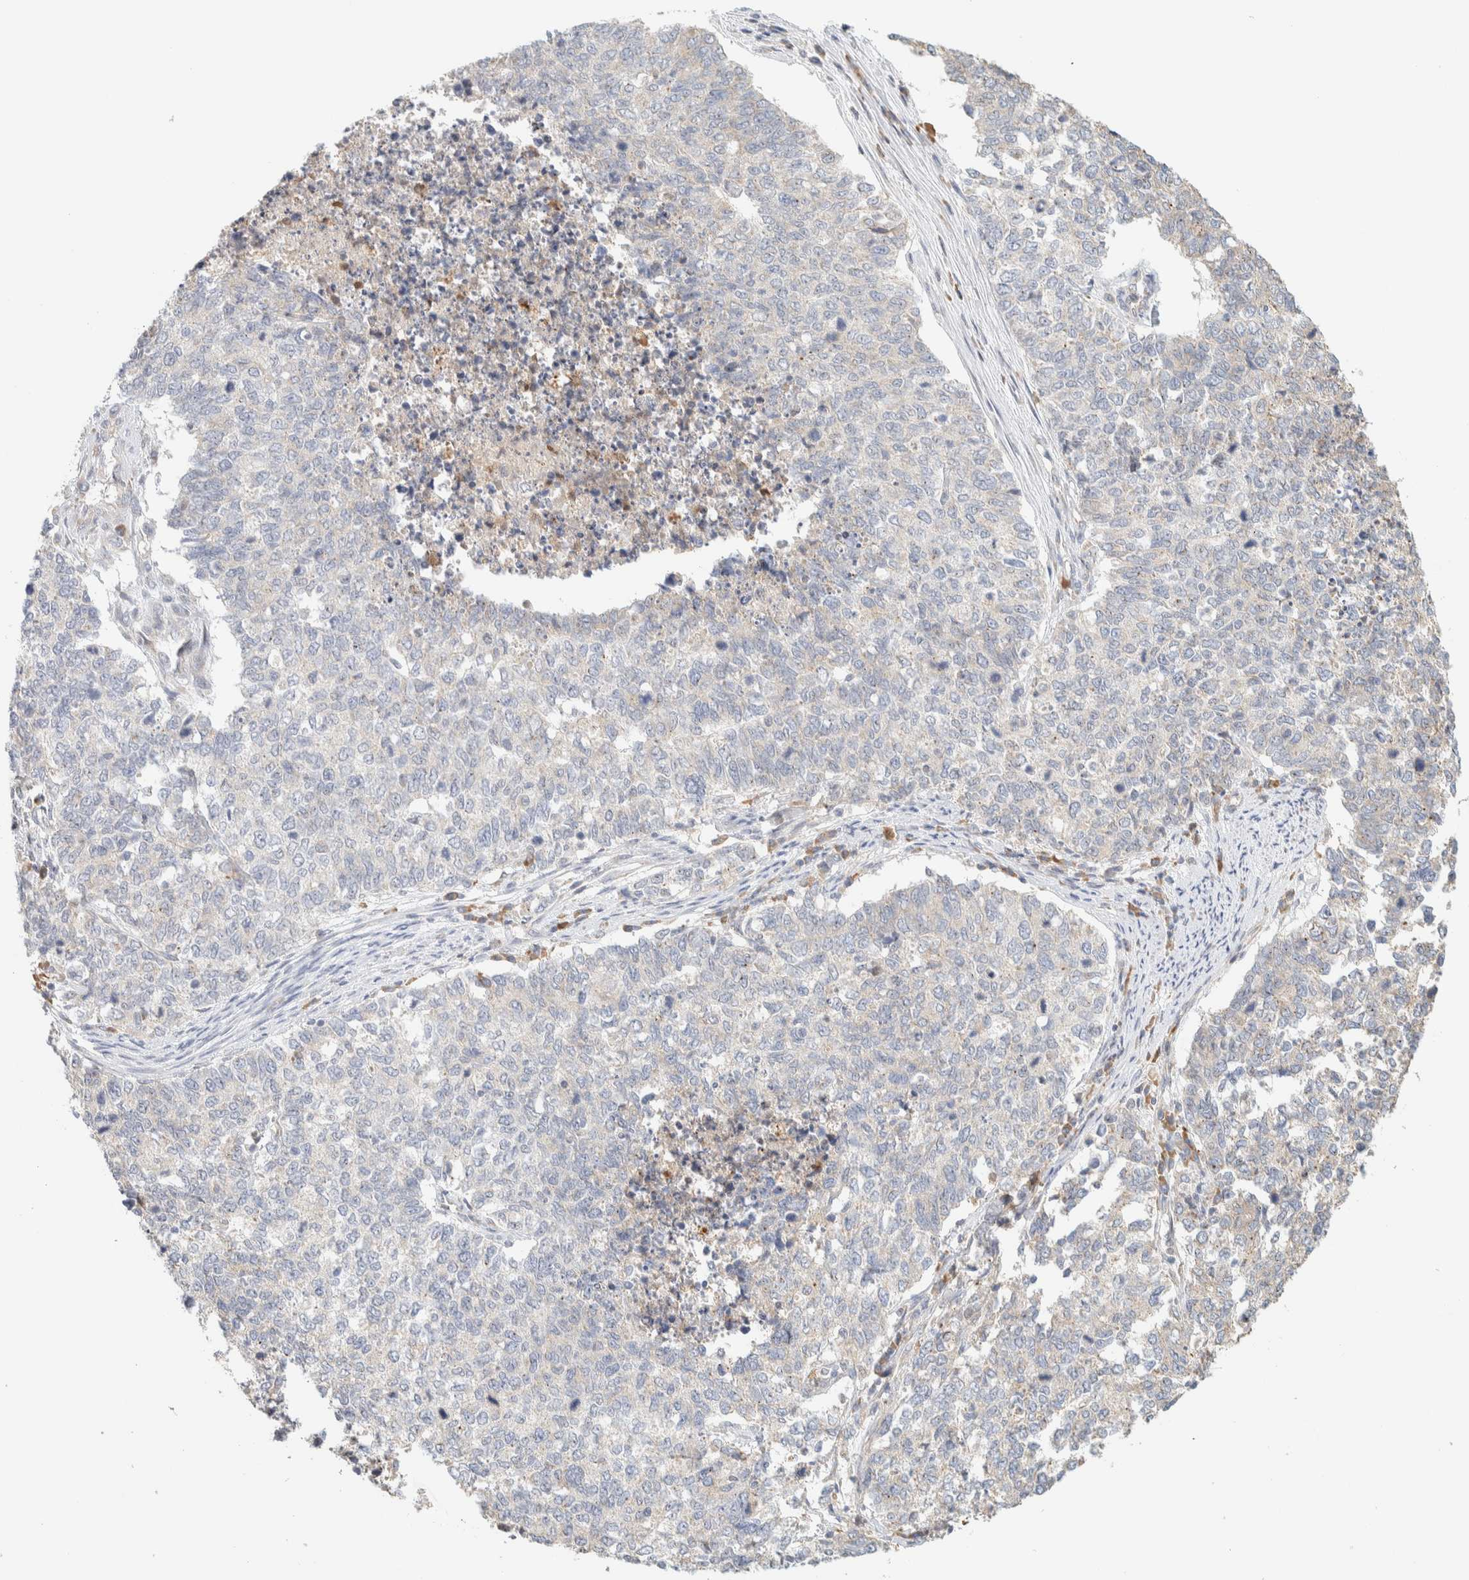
{"staining": {"intensity": "negative", "quantity": "none", "location": "none"}, "tissue": "cervical cancer", "cell_type": "Tumor cells", "image_type": "cancer", "snomed": [{"axis": "morphology", "description": "Squamous cell carcinoma, NOS"}, {"axis": "topography", "description": "Cervix"}], "caption": "DAB (3,3'-diaminobenzidine) immunohistochemical staining of human cervical cancer (squamous cell carcinoma) shows no significant expression in tumor cells. The staining was performed using DAB to visualize the protein expression in brown, while the nuclei were stained in blue with hematoxylin (Magnification: 20x).", "gene": "TTC3", "patient": {"sex": "female", "age": 63}}